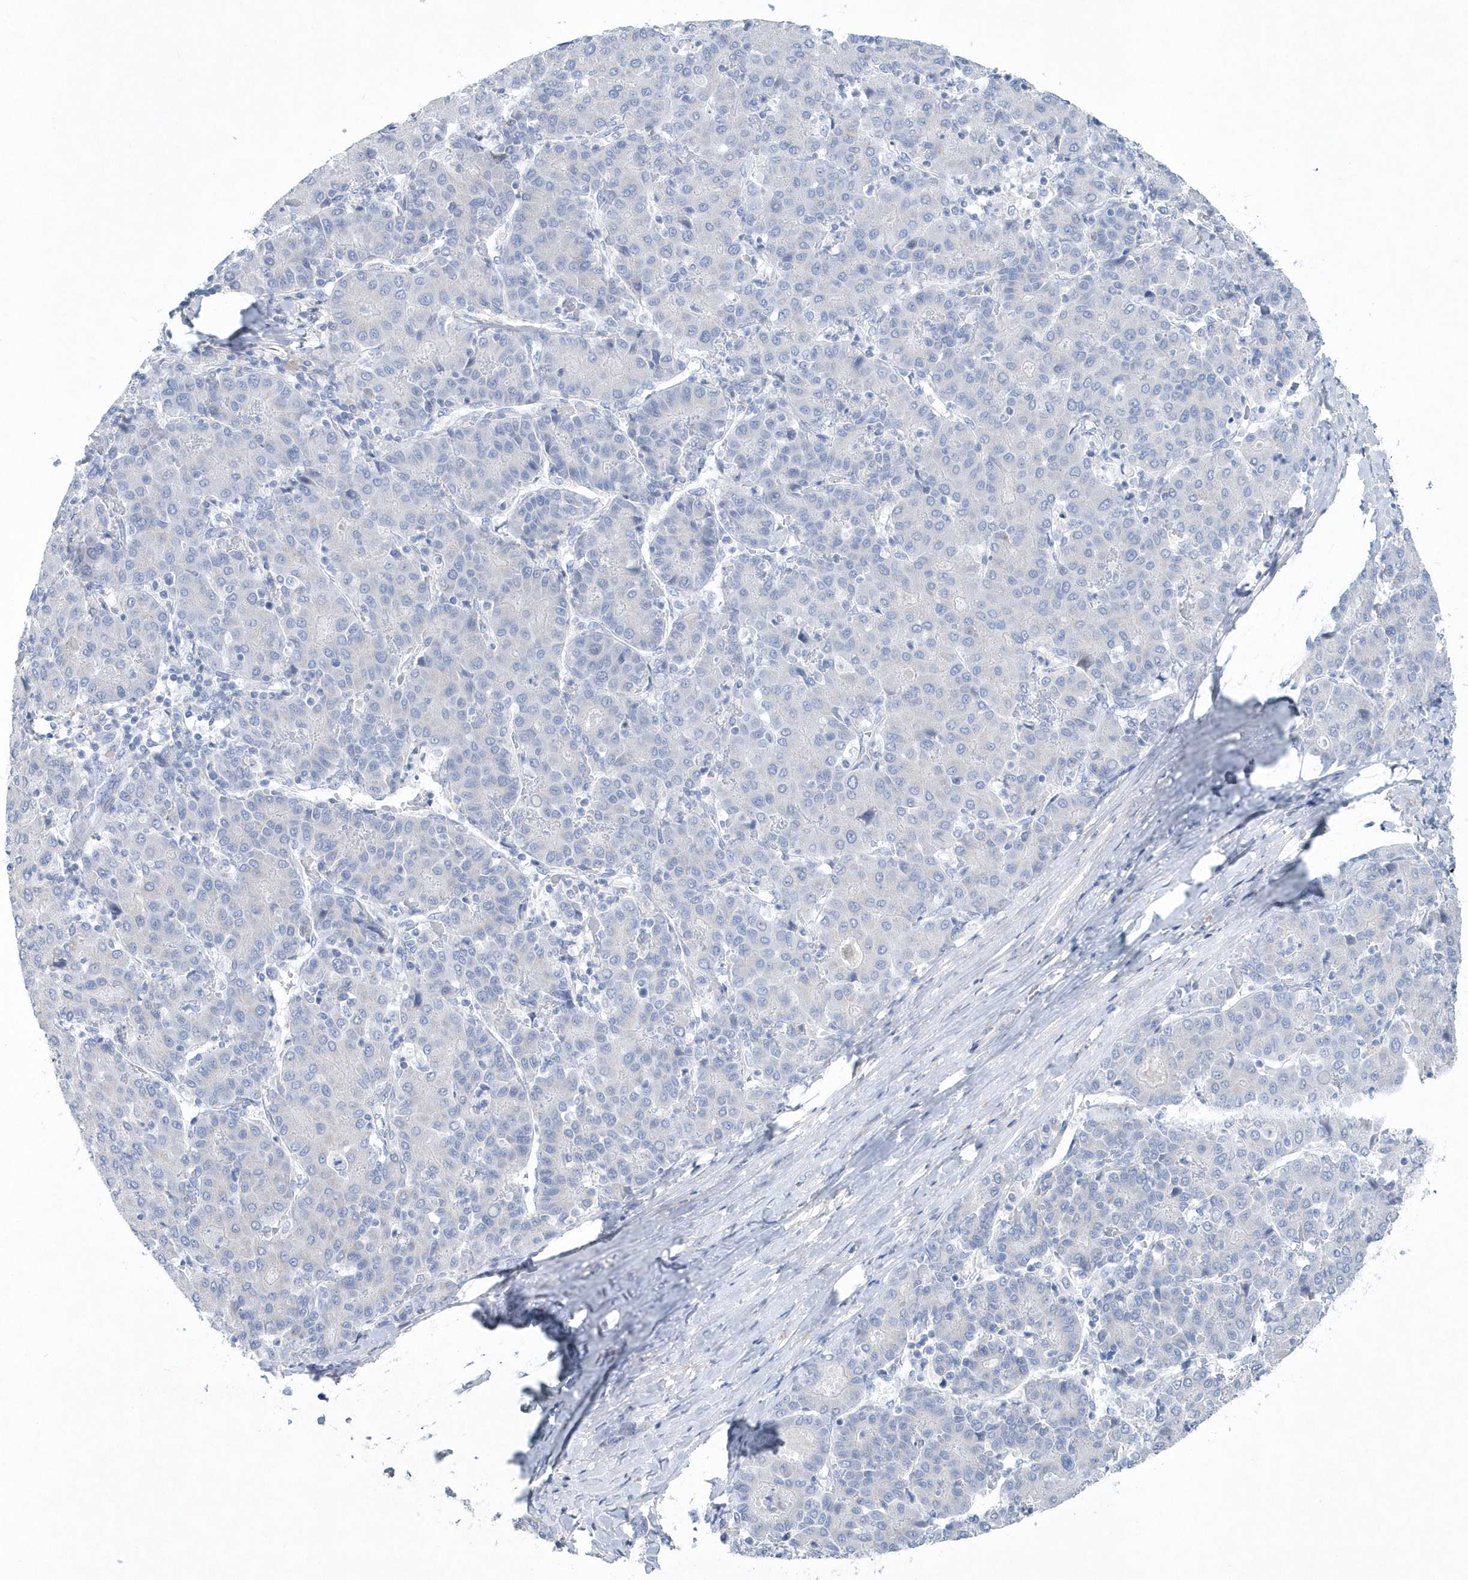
{"staining": {"intensity": "negative", "quantity": "none", "location": "none"}, "tissue": "liver cancer", "cell_type": "Tumor cells", "image_type": "cancer", "snomed": [{"axis": "morphology", "description": "Carcinoma, Hepatocellular, NOS"}, {"axis": "topography", "description": "Liver"}], "caption": "An IHC micrograph of hepatocellular carcinoma (liver) is shown. There is no staining in tumor cells of hepatocellular carcinoma (liver).", "gene": "SPATA18", "patient": {"sex": "male", "age": 65}}